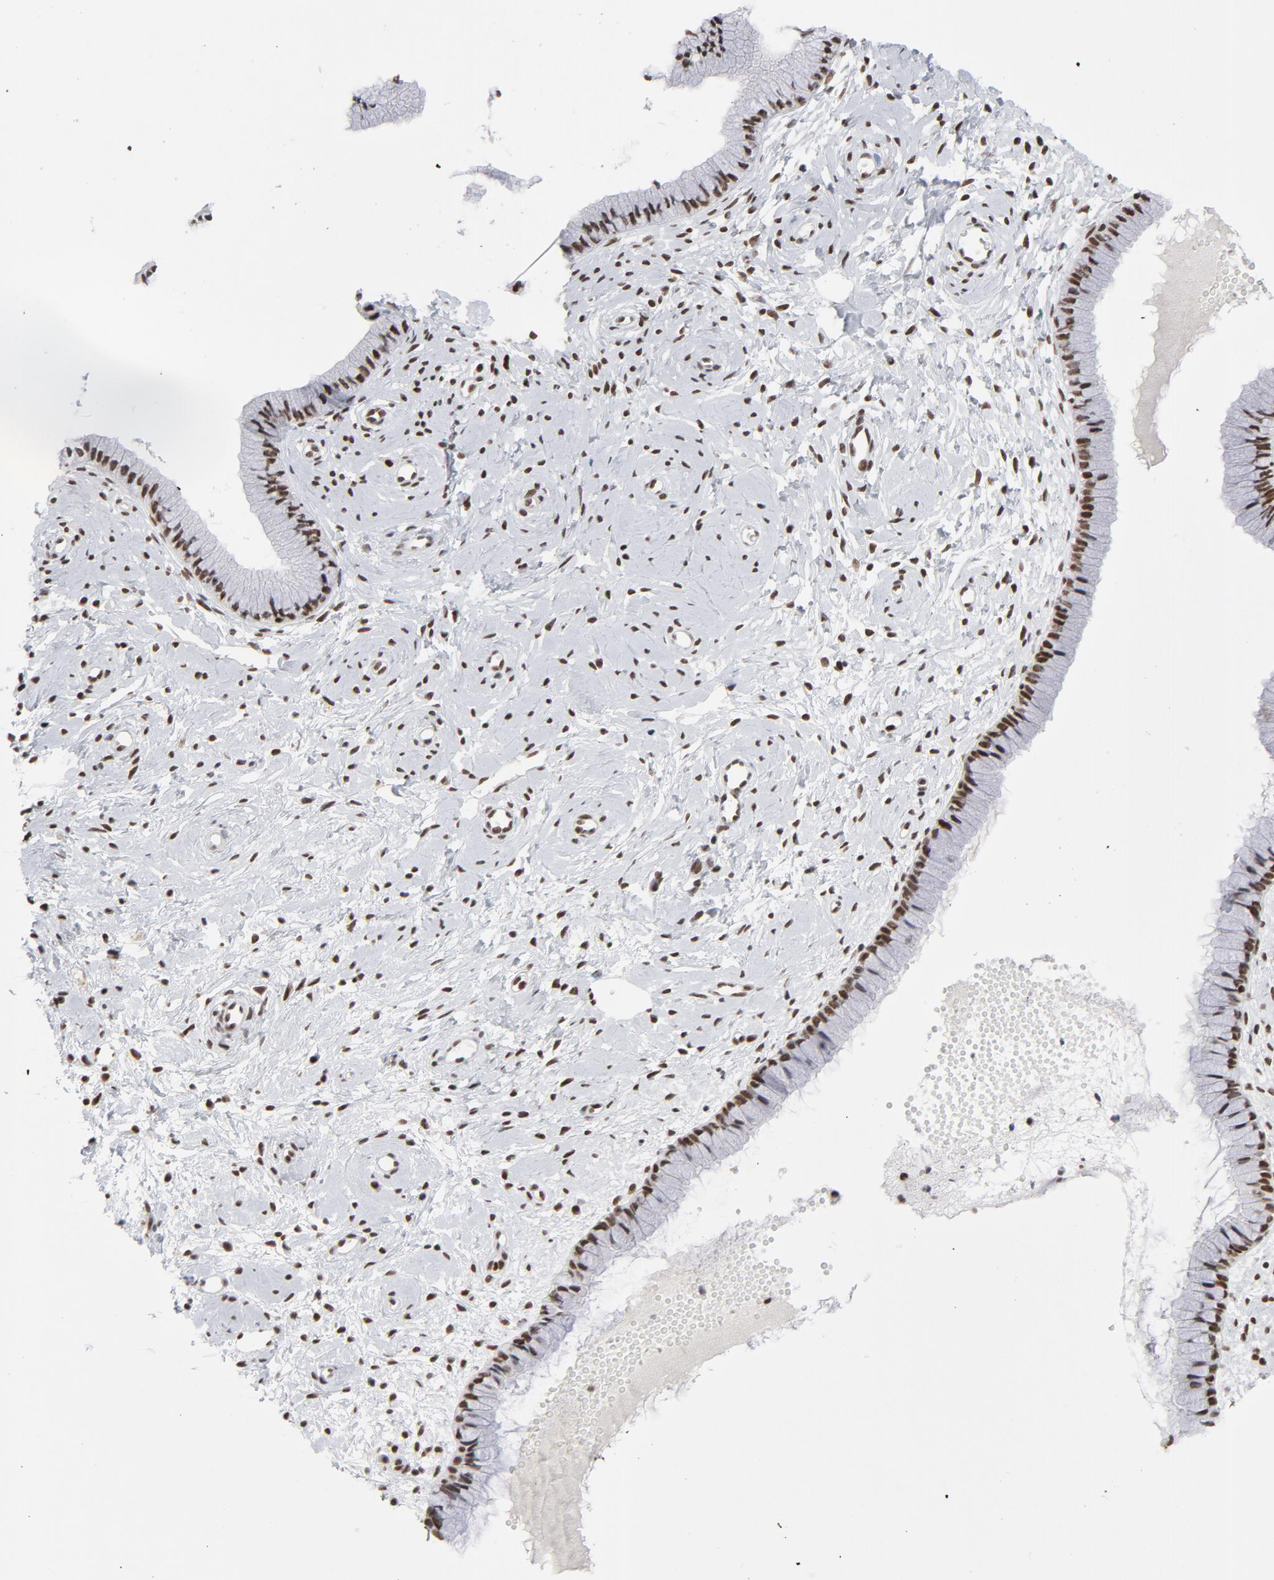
{"staining": {"intensity": "moderate", "quantity": ">75%", "location": "nuclear"}, "tissue": "cervix", "cell_type": "Glandular cells", "image_type": "normal", "snomed": [{"axis": "morphology", "description": "Normal tissue, NOS"}, {"axis": "topography", "description": "Cervix"}], "caption": "Immunohistochemistry micrograph of normal human cervix stained for a protein (brown), which exhibits medium levels of moderate nuclear staining in about >75% of glandular cells.", "gene": "RFC4", "patient": {"sex": "female", "age": 46}}